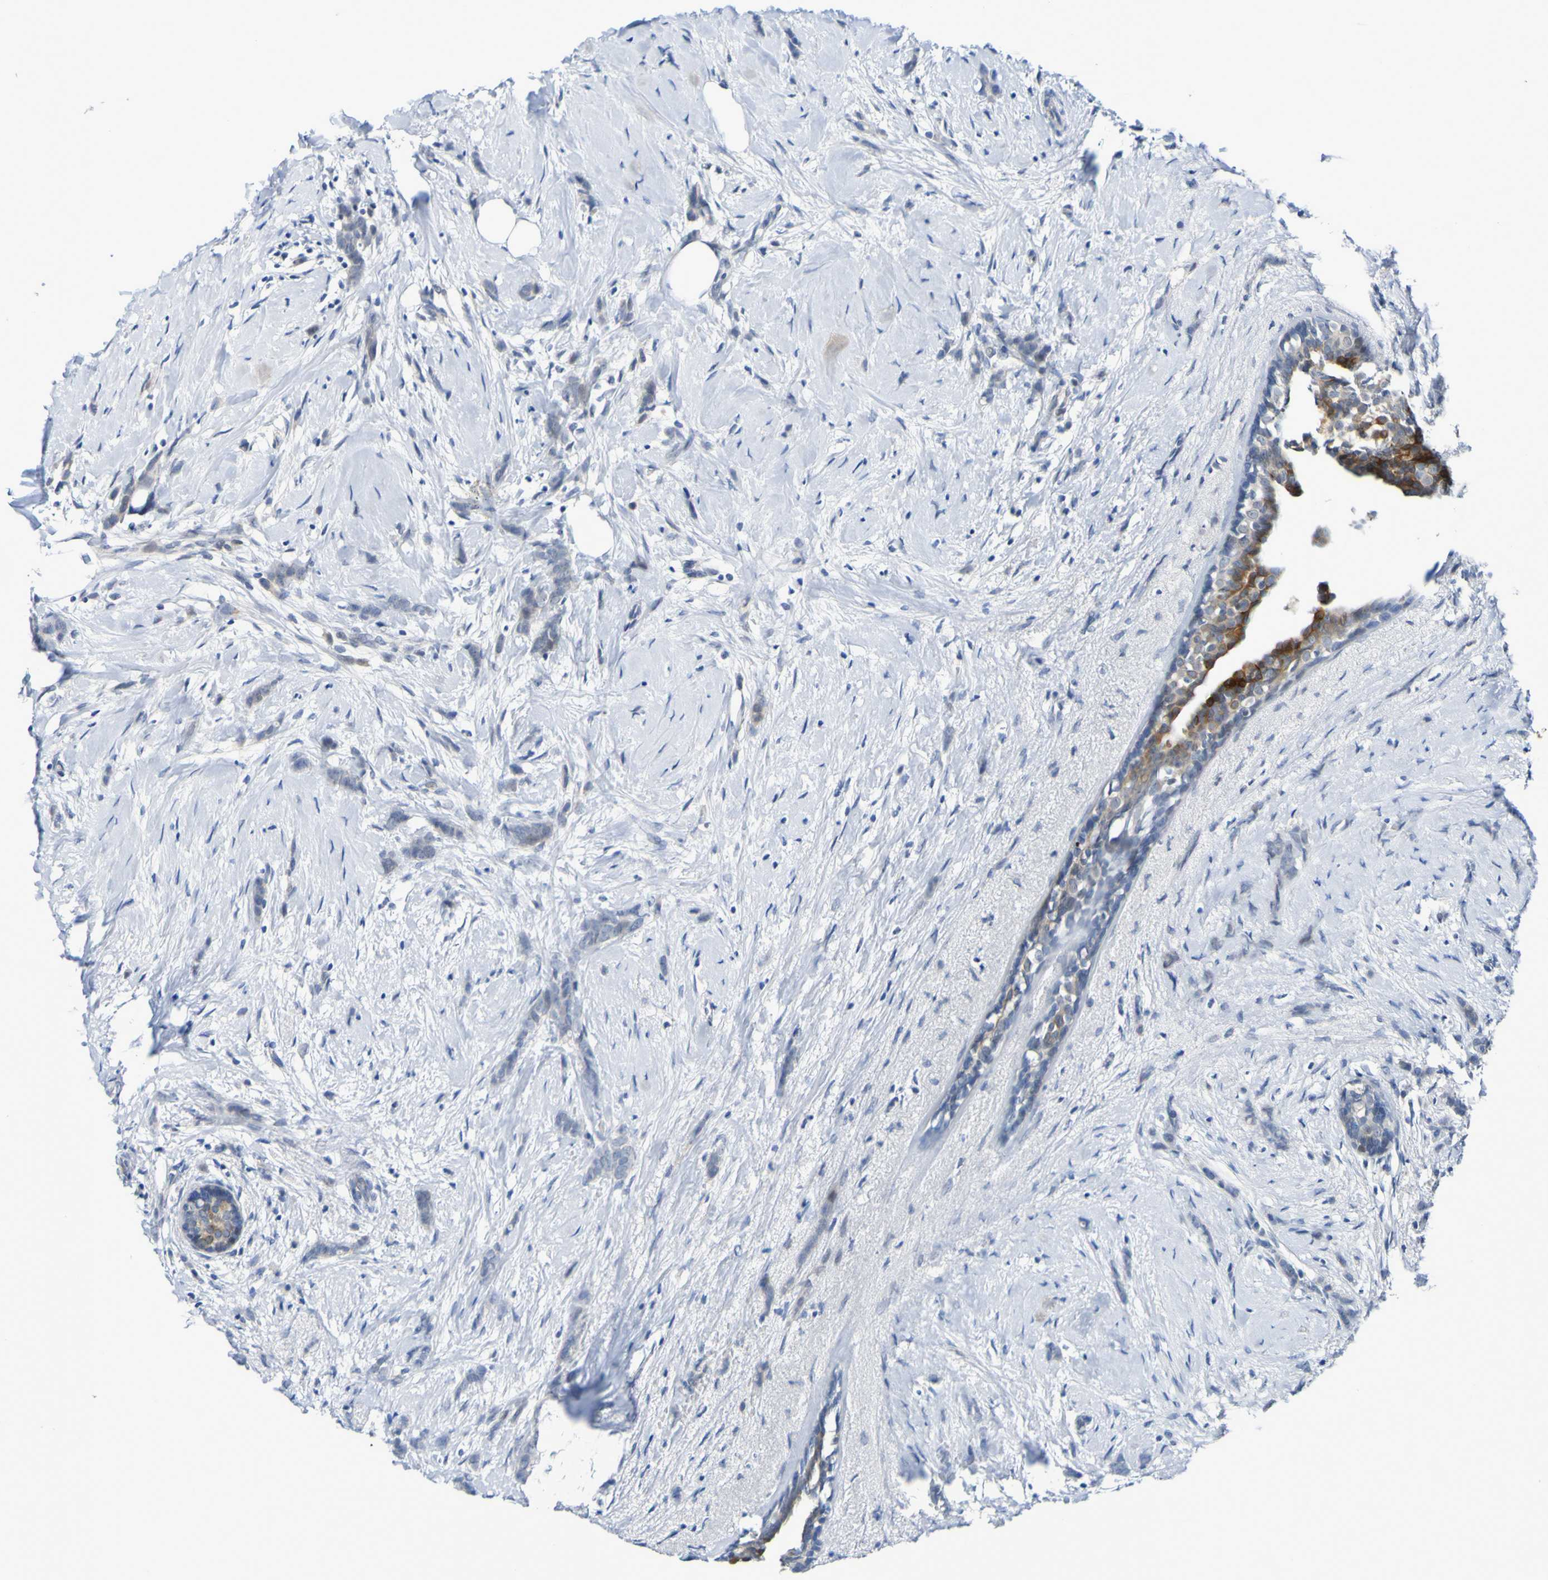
{"staining": {"intensity": "moderate", "quantity": "<25%", "location": "cytoplasmic/membranous"}, "tissue": "breast cancer", "cell_type": "Tumor cells", "image_type": "cancer", "snomed": [{"axis": "morphology", "description": "Lobular carcinoma, in situ"}, {"axis": "morphology", "description": "Lobular carcinoma"}, {"axis": "topography", "description": "Breast"}], "caption": "Human lobular carcinoma (breast) stained with a brown dye reveals moderate cytoplasmic/membranous positive expression in approximately <25% of tumor cells.", "gene": "VMA21", "patient": {"sex": "female", "age": 41}}